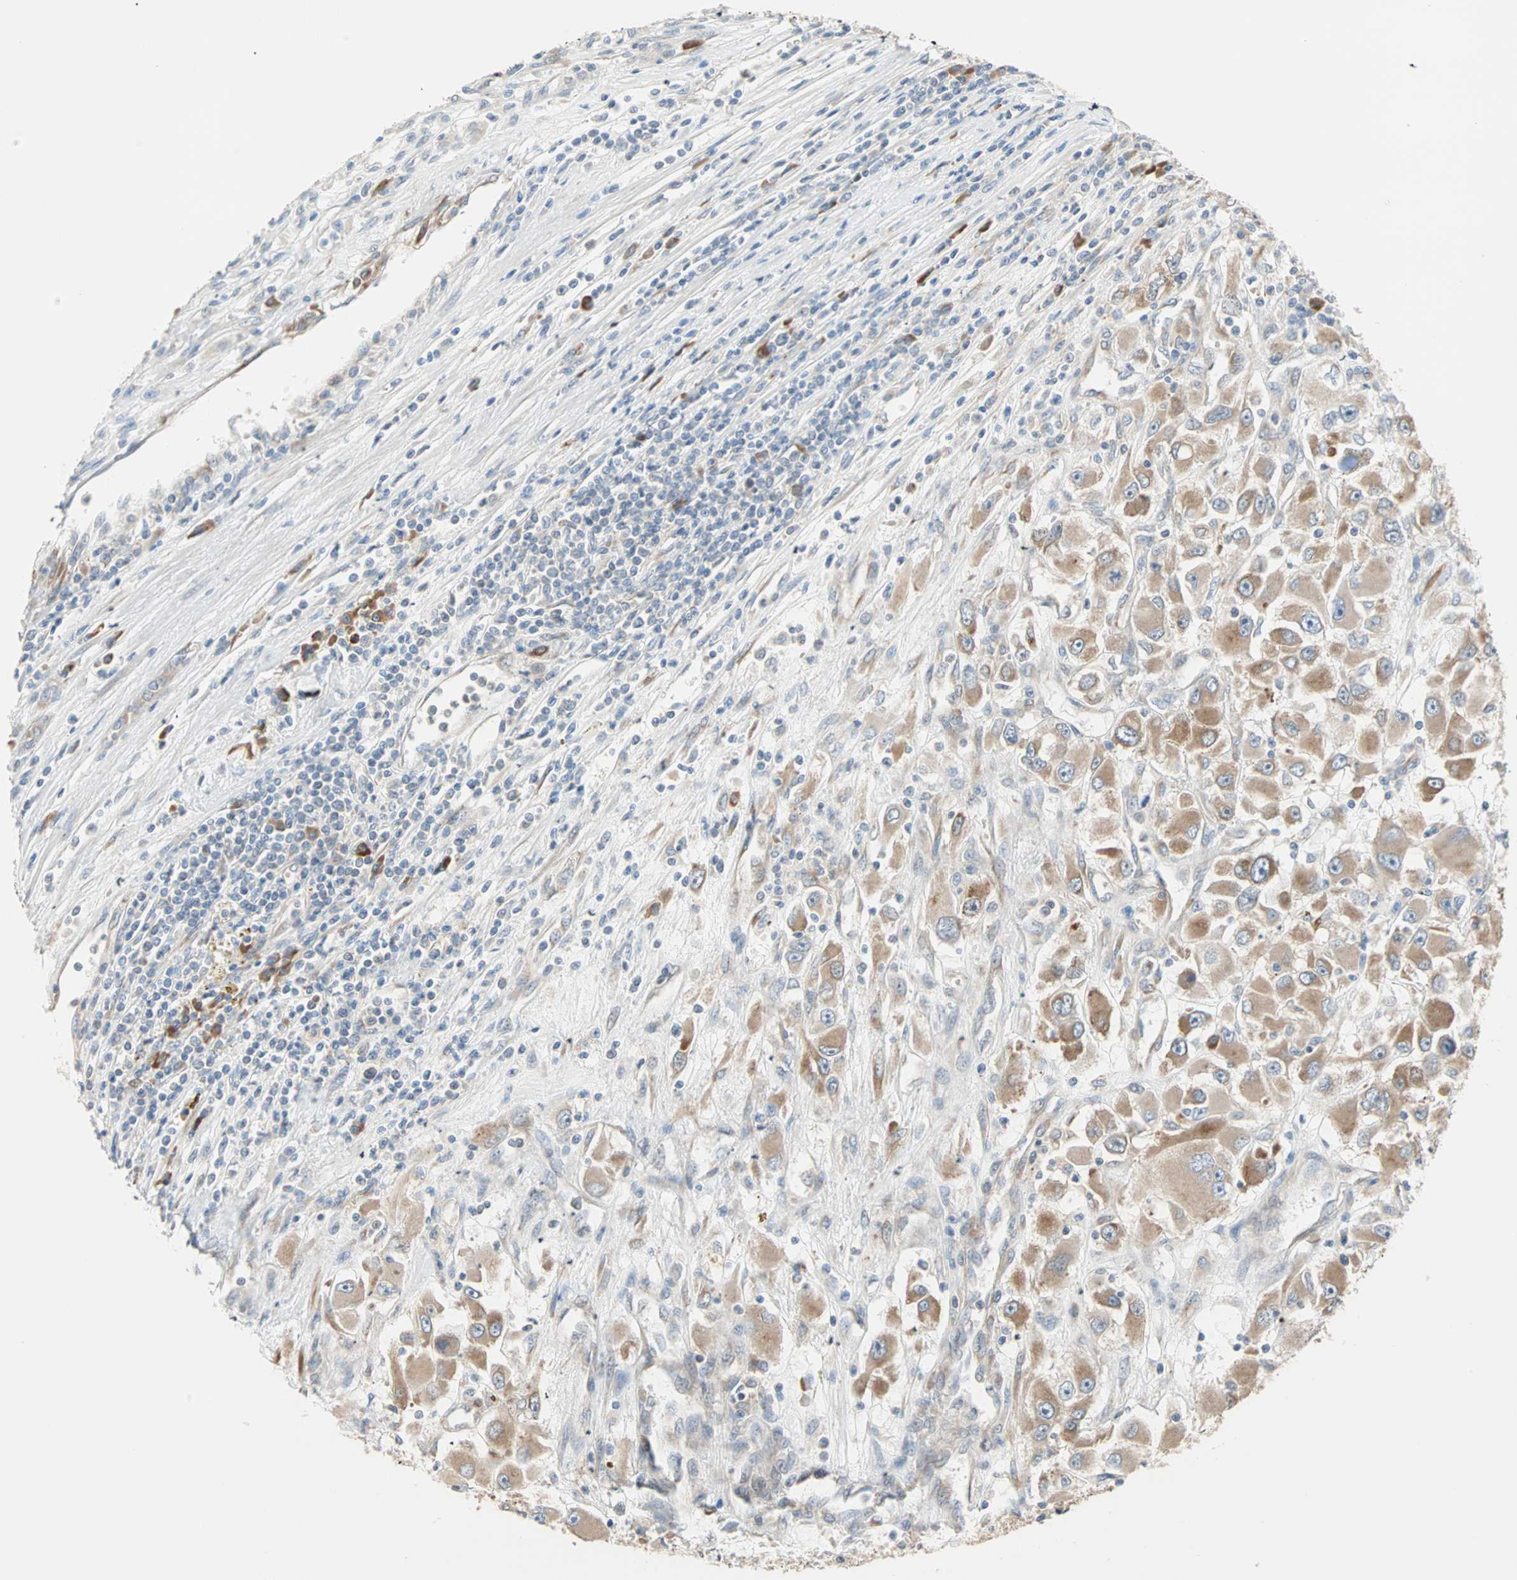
{"staining": {"intensity": "moderate", "quantity": "25%-75%", "location": "cytoplasmic/membranous"}, "tissue": "renal cancer", "cell_type": "Tumor cells", "image_type": "cancer", "snomed": [{"axis": "morphology", "description": "Adenocarcinoma, NOS"}, {"axis": "topography", "description": "Kidney"}], "caption": "About 25%-75% of tumor cells in human renal adenocarcinoma demonstrate moderate cytoplasmic/membranous protein expression as visualized by brown immunohistochemical staining.", "gene": "SAR1A", "patient": {"sex": "female", "age": 52}}